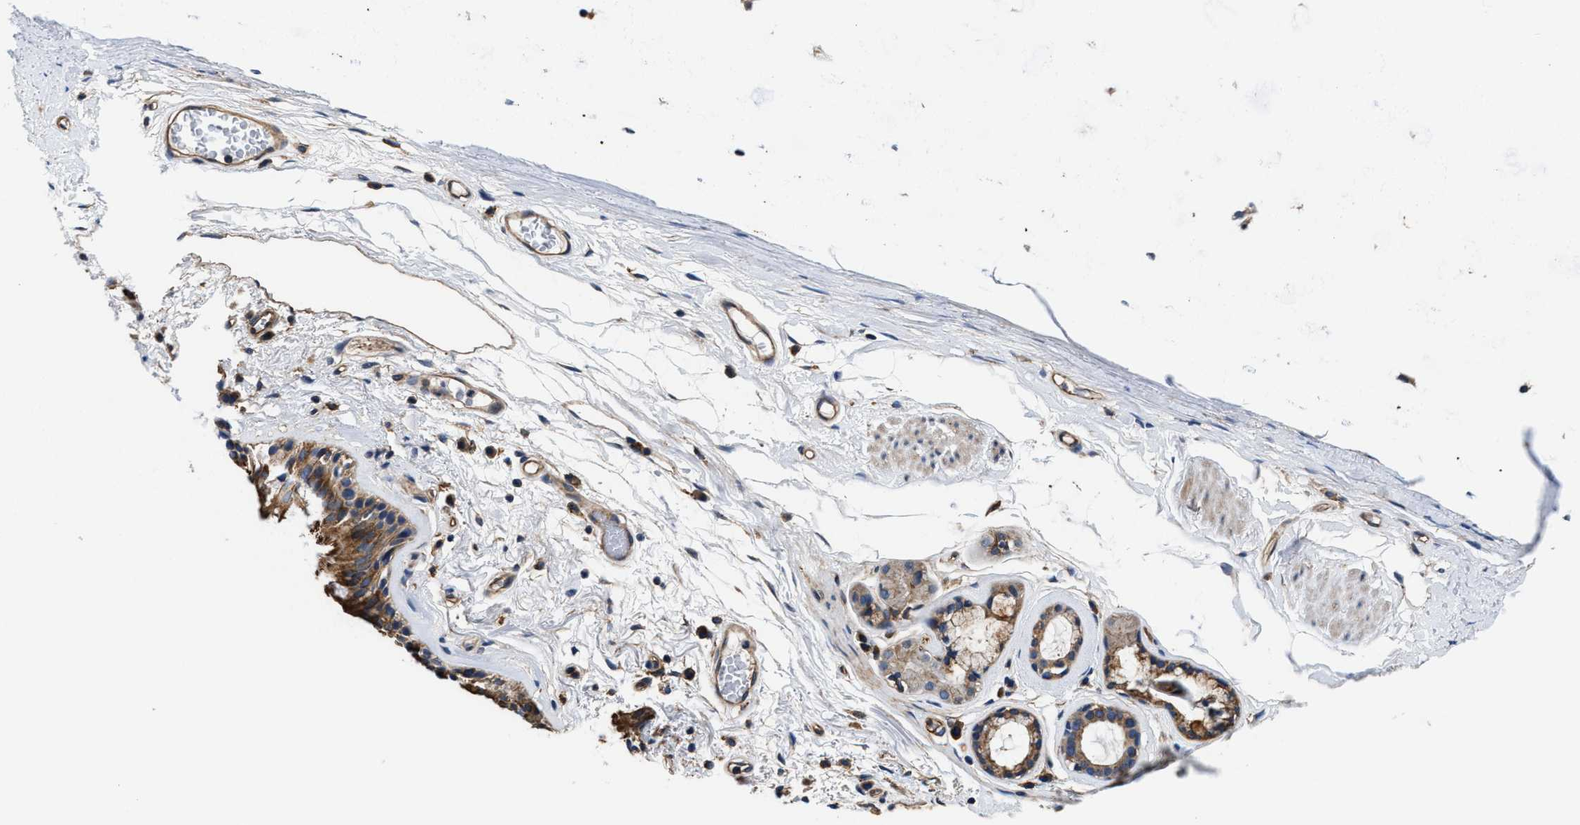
{"staining": {"intensity": "moderate", "quantity": ">75%", "location": "cytoplasmic/membranous"}, "tissue": "bronchus", "cell_type": "Respiratory epithelial cells", "image_type": "normal", "snomed": [{"axis": "morphology", "description": "Normal tissue, NOS"}, {"axis": "topography", "description": "Cartilage tissue"}], "caption": "Immunohistochemistry staining of benign bronchus, which exhibits medium levels of moderate cytoplasmic/membranous expression in approximately >75% of respiratory epithelial cells indicating moderate cytoplasmic/membranous protein staining. The staining was performed using DAB (brown) for protein detection and nuclei were counterstained in hematoxylin (blue).", "gene": "PPP1R9B", "patient": {"sex": "female", "age": 63}}